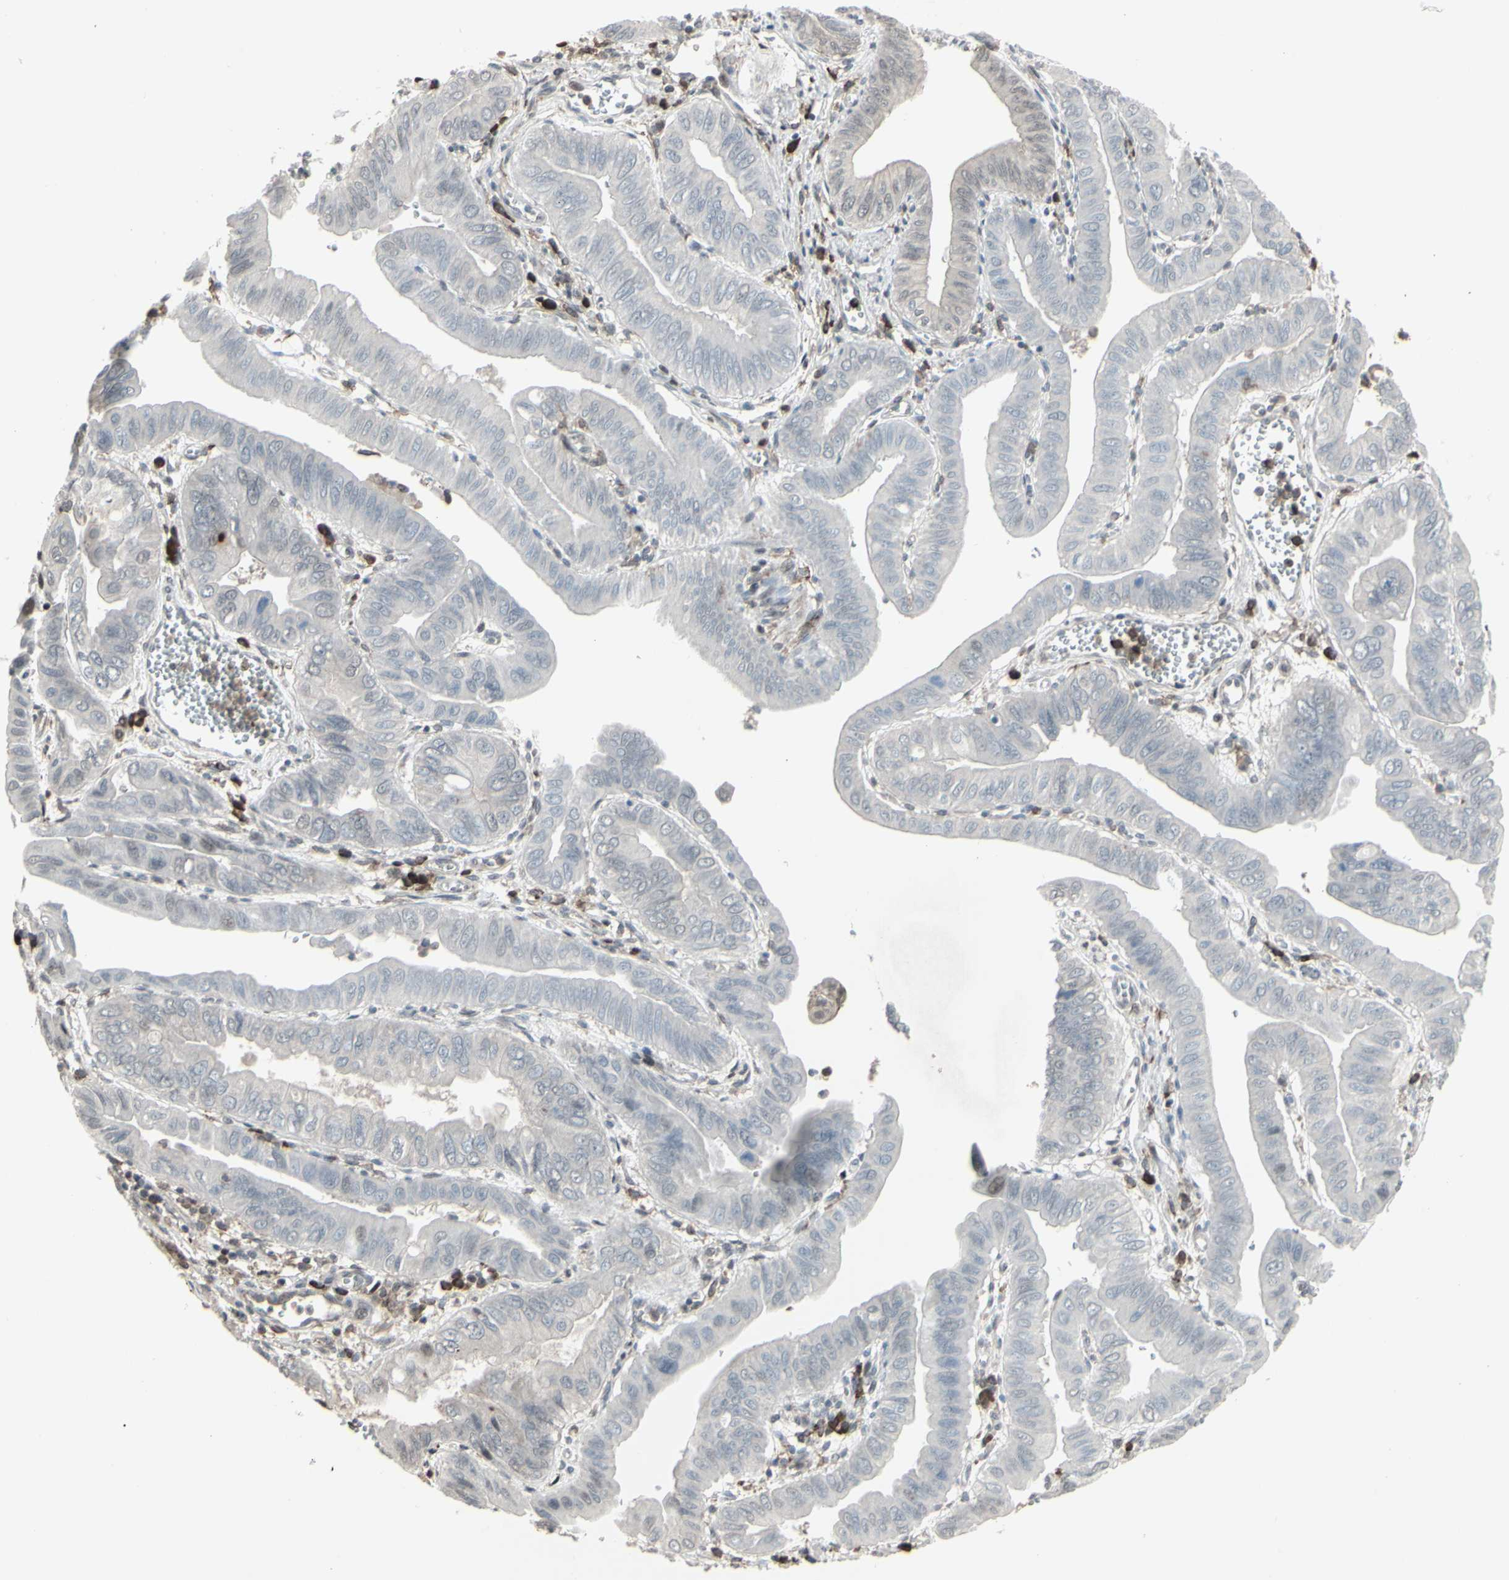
{"staining": {"intensity": "negative", "quantity": "none", "location": "none"}, "tissue": "pancreatic cancer", "cell_type": "Tumor cells", "image_type": "cancer", "snomed": [{"axis": "morphology", "description": "Normal tissue, NOS"}, {"axis": "topography", "description": "Lymph node"}], "caption": "An image of pancreatic cancer stained for a protein reveals no brown staining in tumor cells.", "gene": "CD33", "patient": {"sex": "male", "age": 50}}